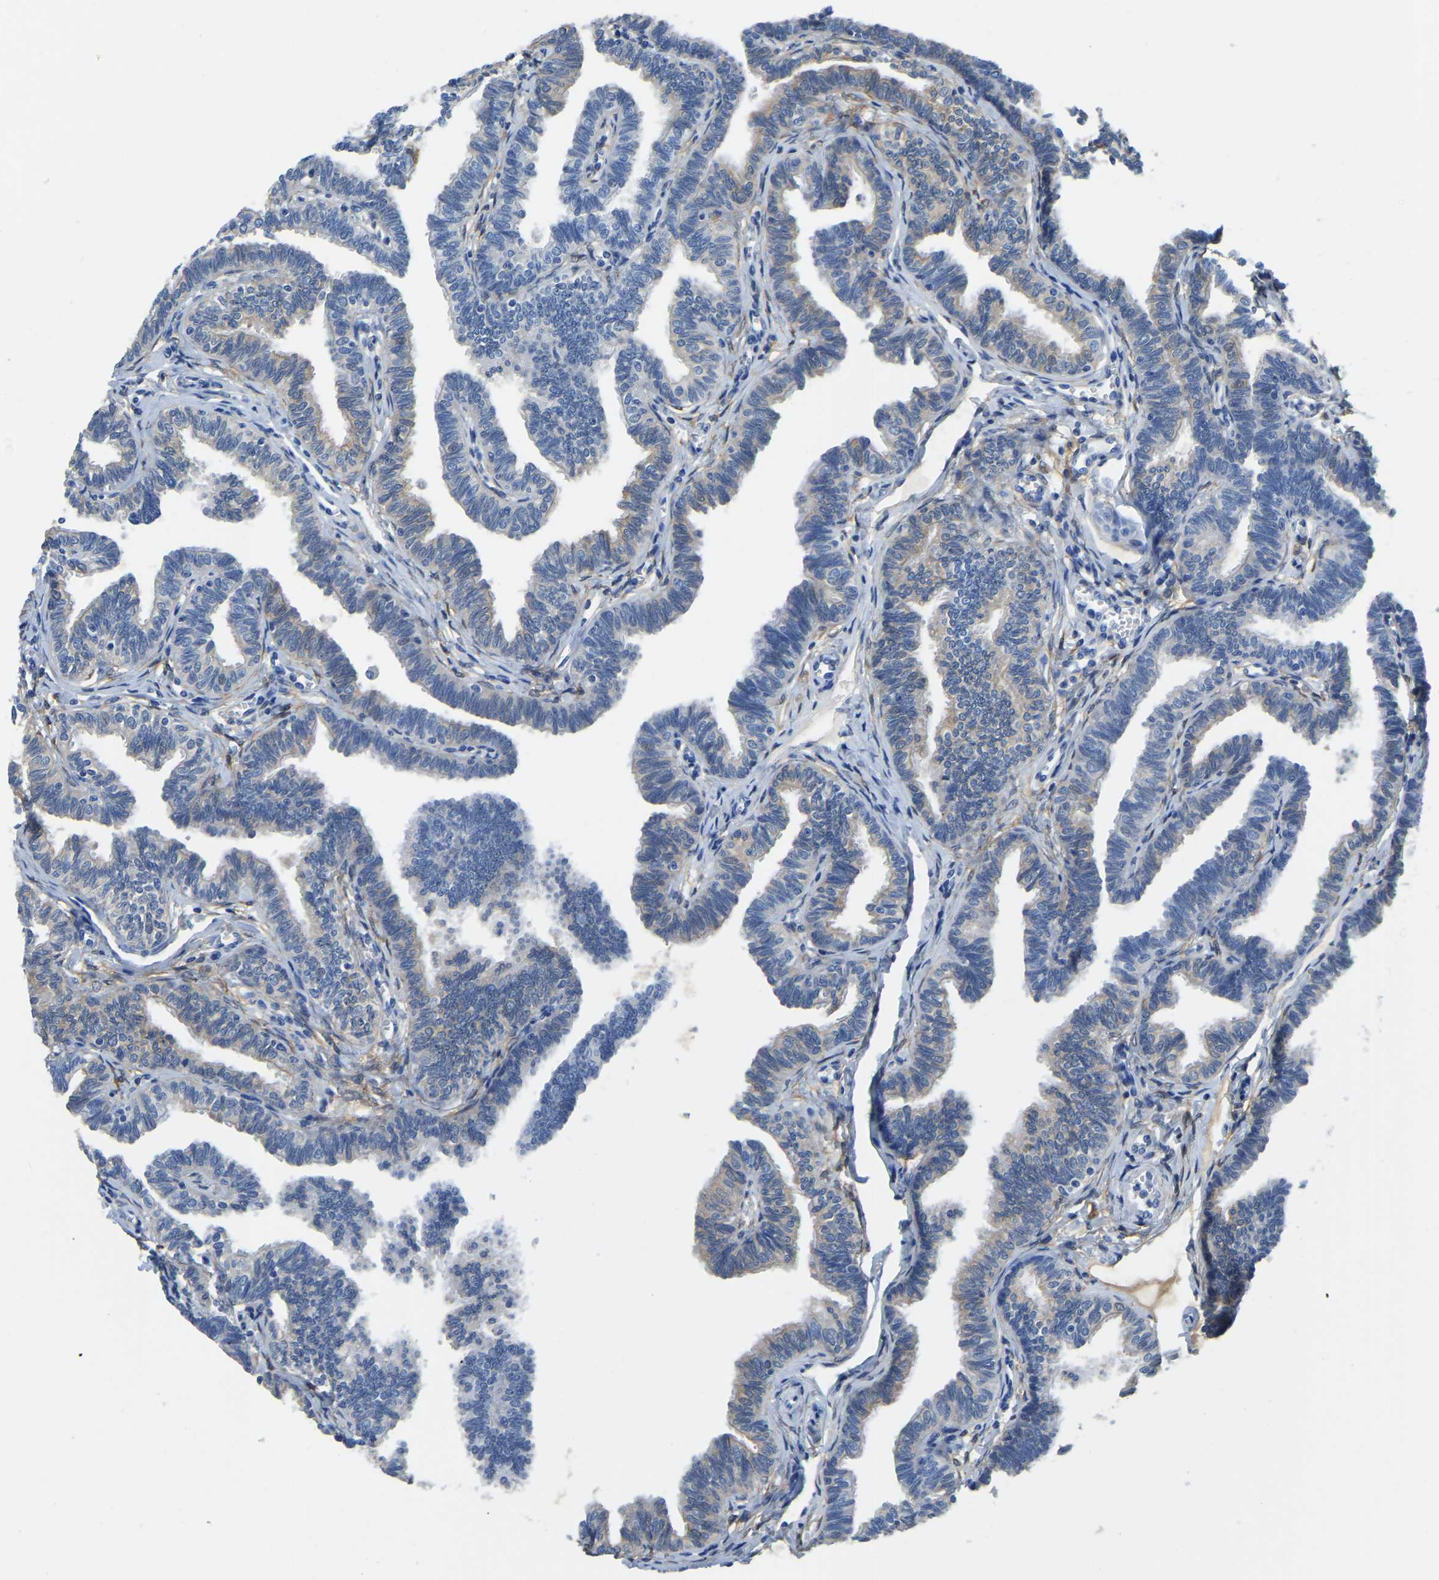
{"staining": {"intensity": "weak", "quantity": "<25%", "location": "cytoplasmic/membranous"}, "tissue": "fallopian tube", "cell_type": "Glandular cells", "image_type": "normal", "snomed": [{"axis": "morphology", "description": "Normal tissue, NOS"}, {"axis": "topography", "description": "Fallopian tube"}, {"axis": "topography", "description": "Ovary"}], "caption": "There is no significant staining in glandular cells of fallopian tube. Brightfield microscopy of immunohistochemistry stained with DAB (brown) and hematoxylin (blue), captured at high magnification.", "gene": "ZDHHC13", "patient": {"sex": "female", "age": 23}}